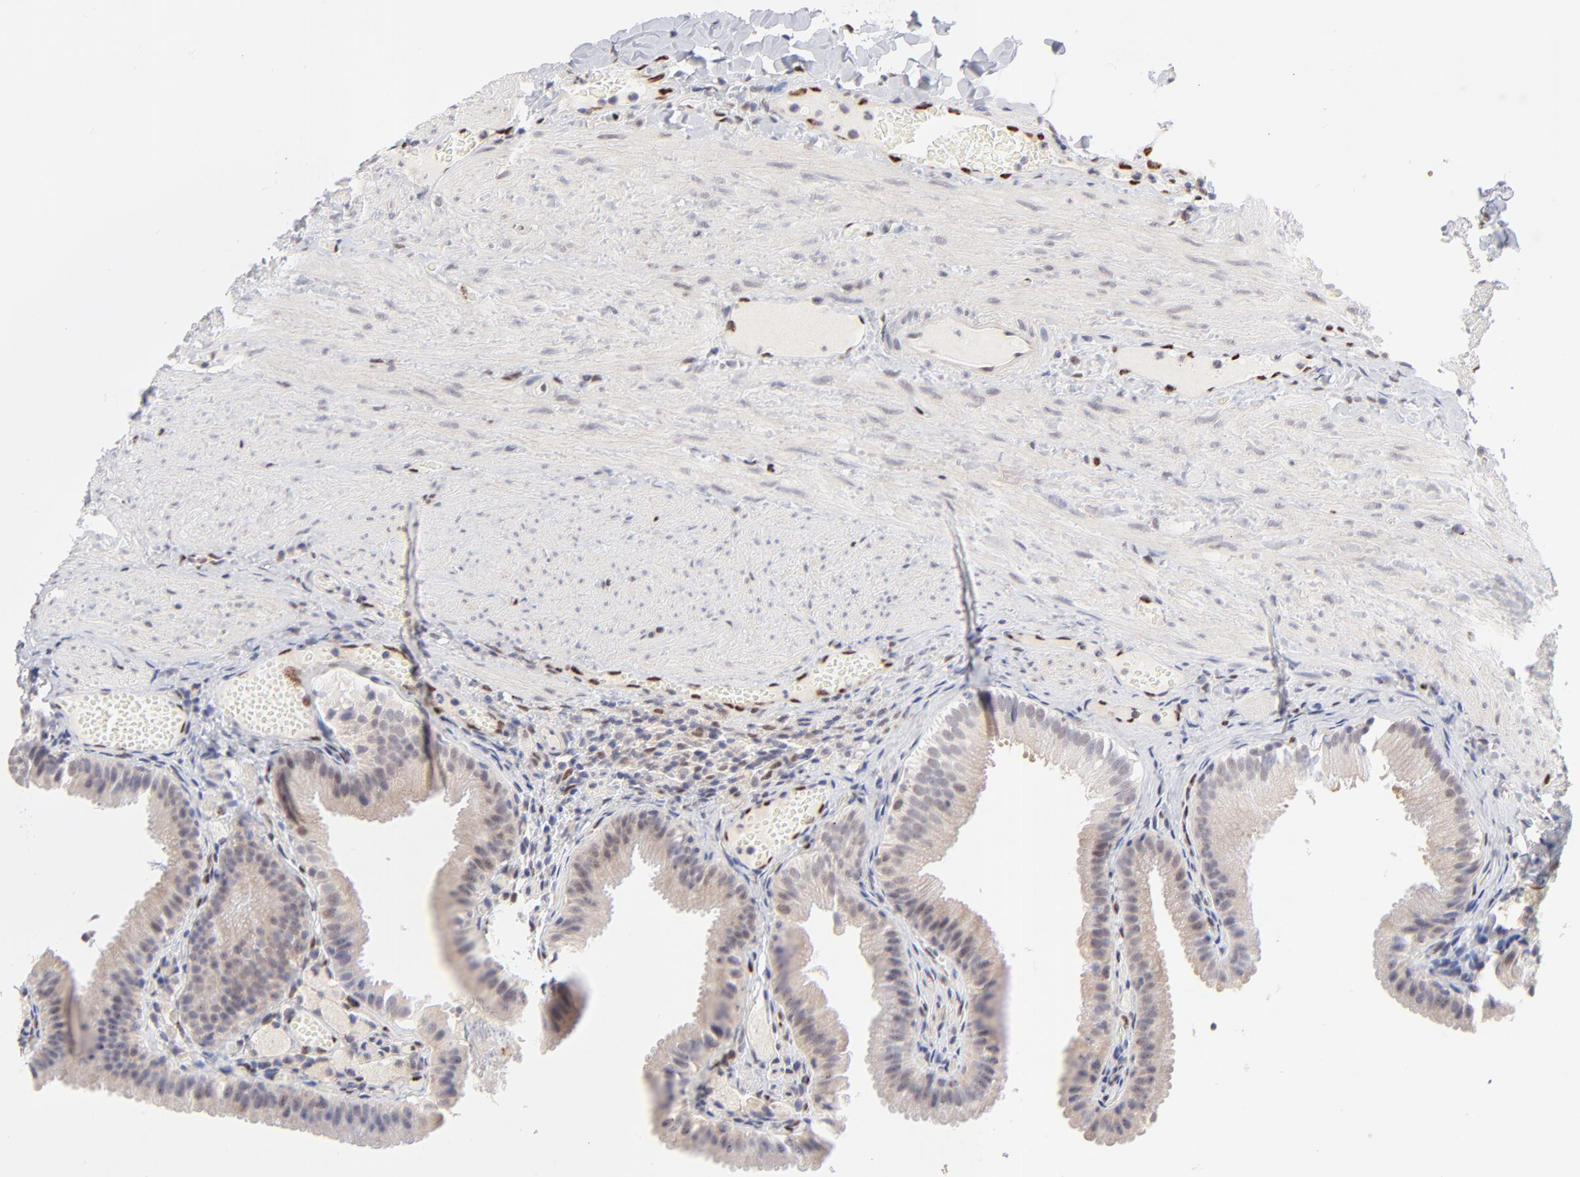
{"staining": {"intensity": "moderate", "quantity": "25%-75%", "location": "nuclear"}, "tissue": "gallbladder", "cell_type": "Glandular cells", "image_type": "normal", "snomed": [{"axis": "morphology", "description": "Normal tissue, NOS"}, {"axis": "topography", "description": "Gallbladder"}], "caption": "Immunohistochemical staining of unremarkable gallbladder reveals 25%-75% levels of moderate nuclear protein positivity in about 25%-75% of glandular cells.", "gene": "STAT3", "patient": {"sex": "female", "age": 24}}